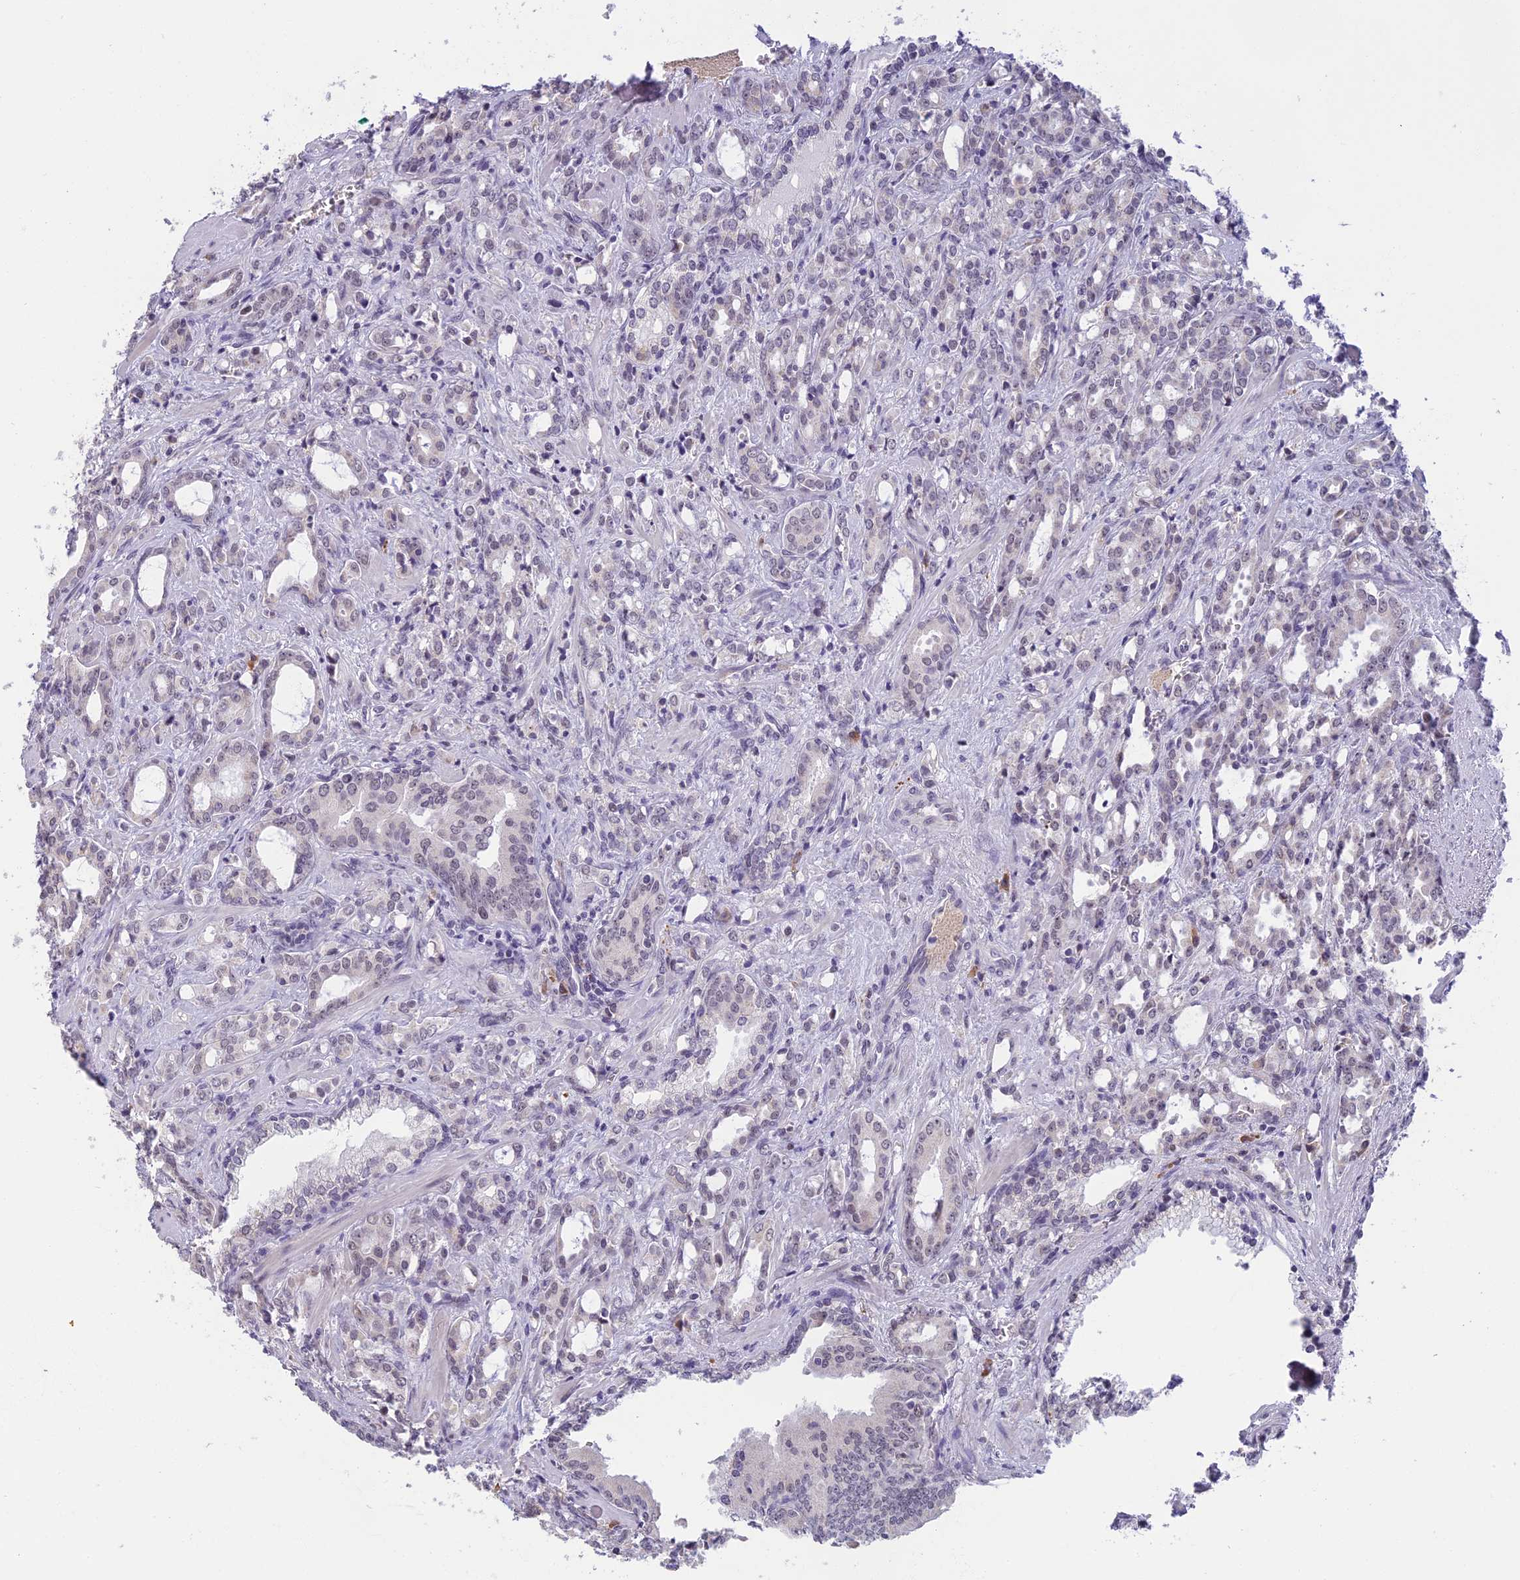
{"staining": {"intensity": "negative", "quantity": "none", "location": "none"}, "tissue": "prostate cancer", "cell_type": "Tumor cells", "image_type": "cancer", "snomed": [{"axis": "morphology", "description": "Adenocarcinoma, High grade"}, {"axis": "topography", "description": "Prostate"}], "caption": "IHC photomicrograph of neoplastic tissue: prostate cancer stained with DAB (3,3'-diaminobenzidine) demonstrates no significant protein staining in tumor cells.", "gene": "MORF4L1", "patient": {"sex": "male", "age": 72}}